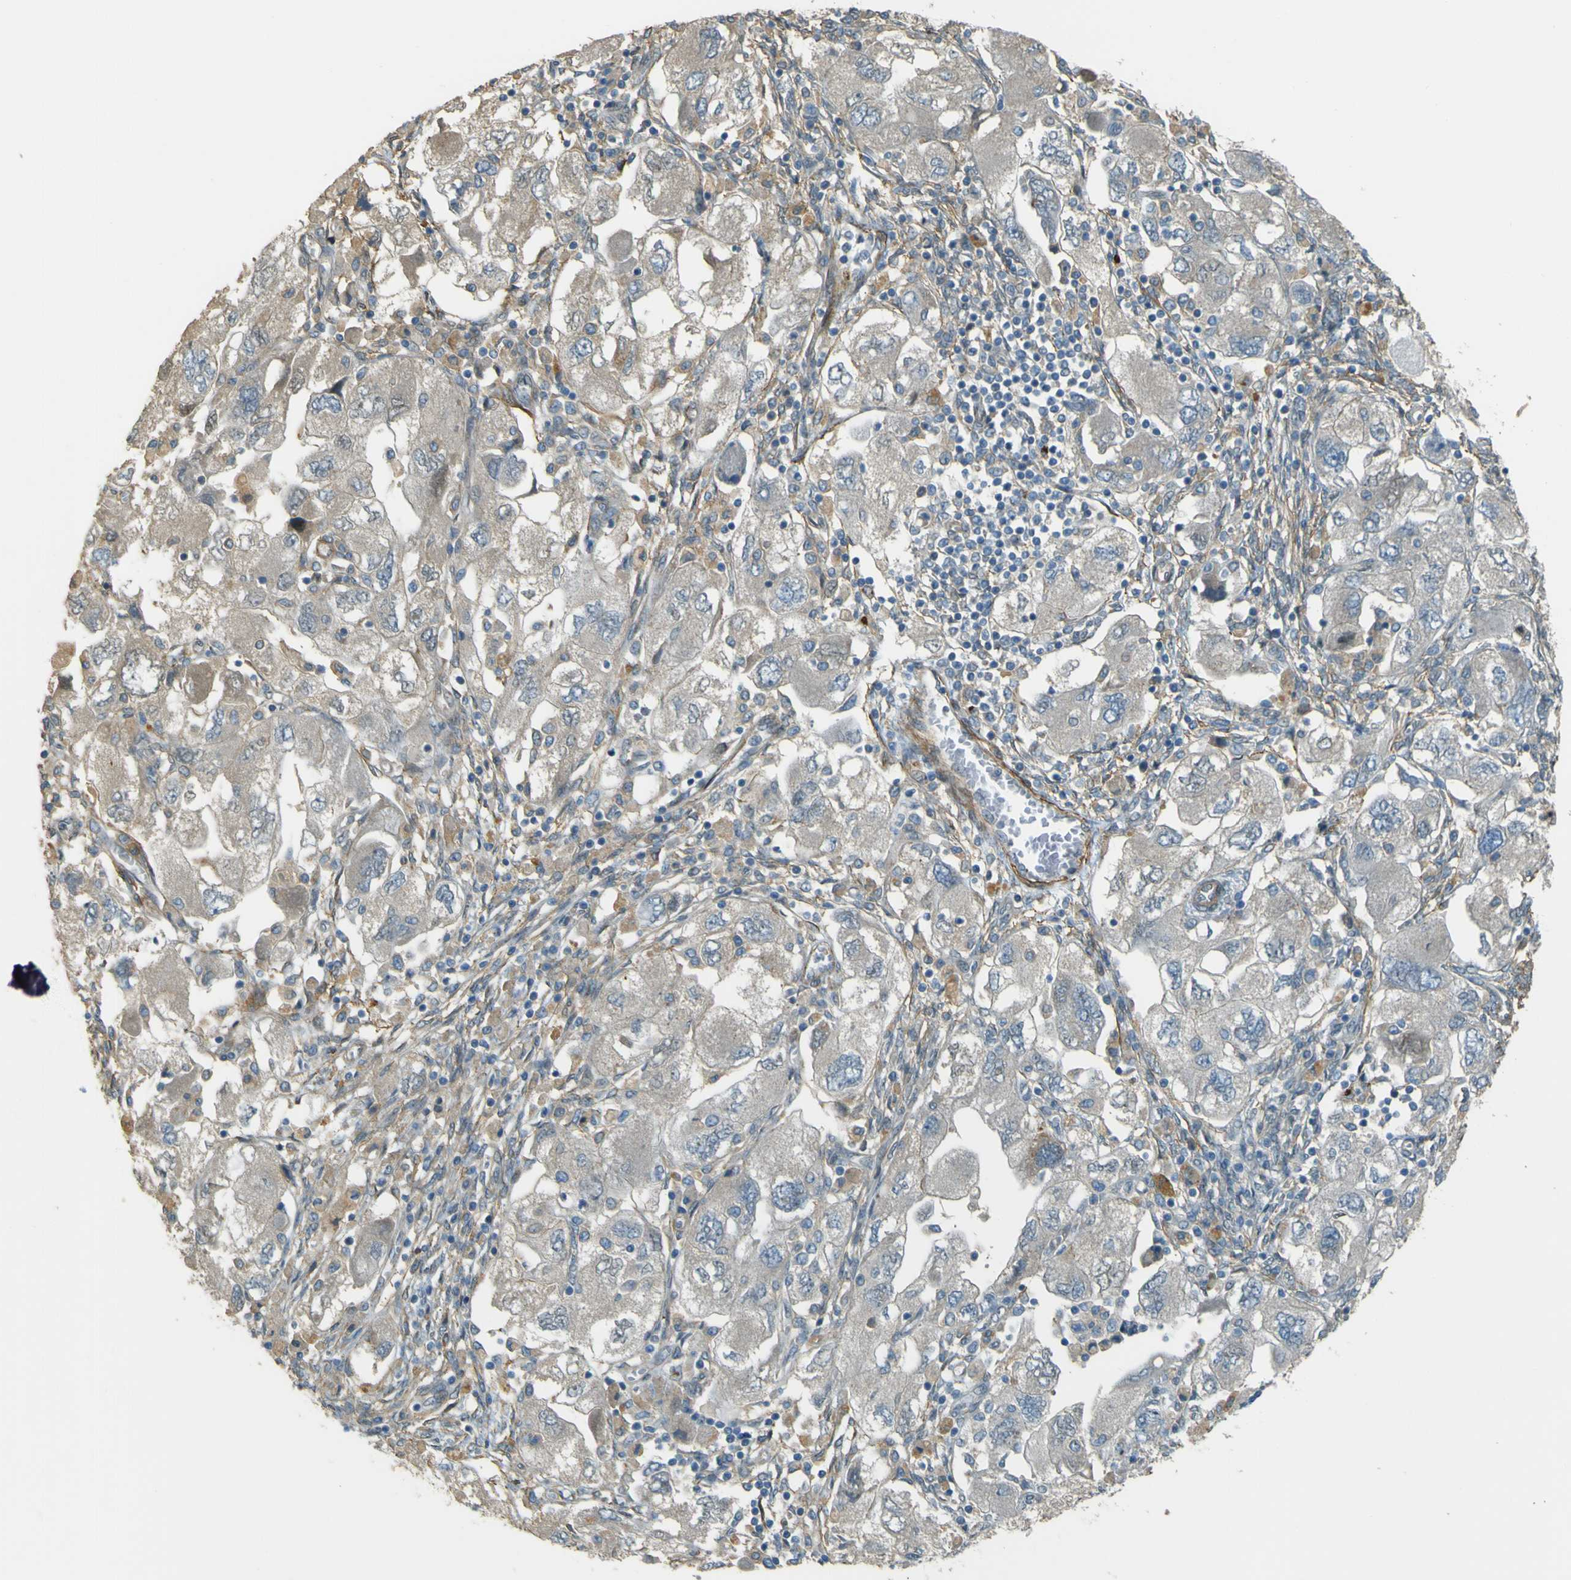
{"staining": {"intensity": "negative", "quantity": "none", "location": "none"}, "tissue": "ovarian cancer", "cell_type": "Tumor cells", "image_type": "cancer", "snomed": [{"axis": "morphology", "description": "Carcinoma, NOS"}, {"axis": "morphology", "description": "Cystadenocarcinoma, serous, NOS"}, {"axis": "topography", "description": "Ovary"}], "caption": "Histopathology image shows no protein staining in tumor cells of ovarian cancer (carcinoma) tissue.", "gene": "NEXN", "patient": {"sex": "female", "age": 69}}